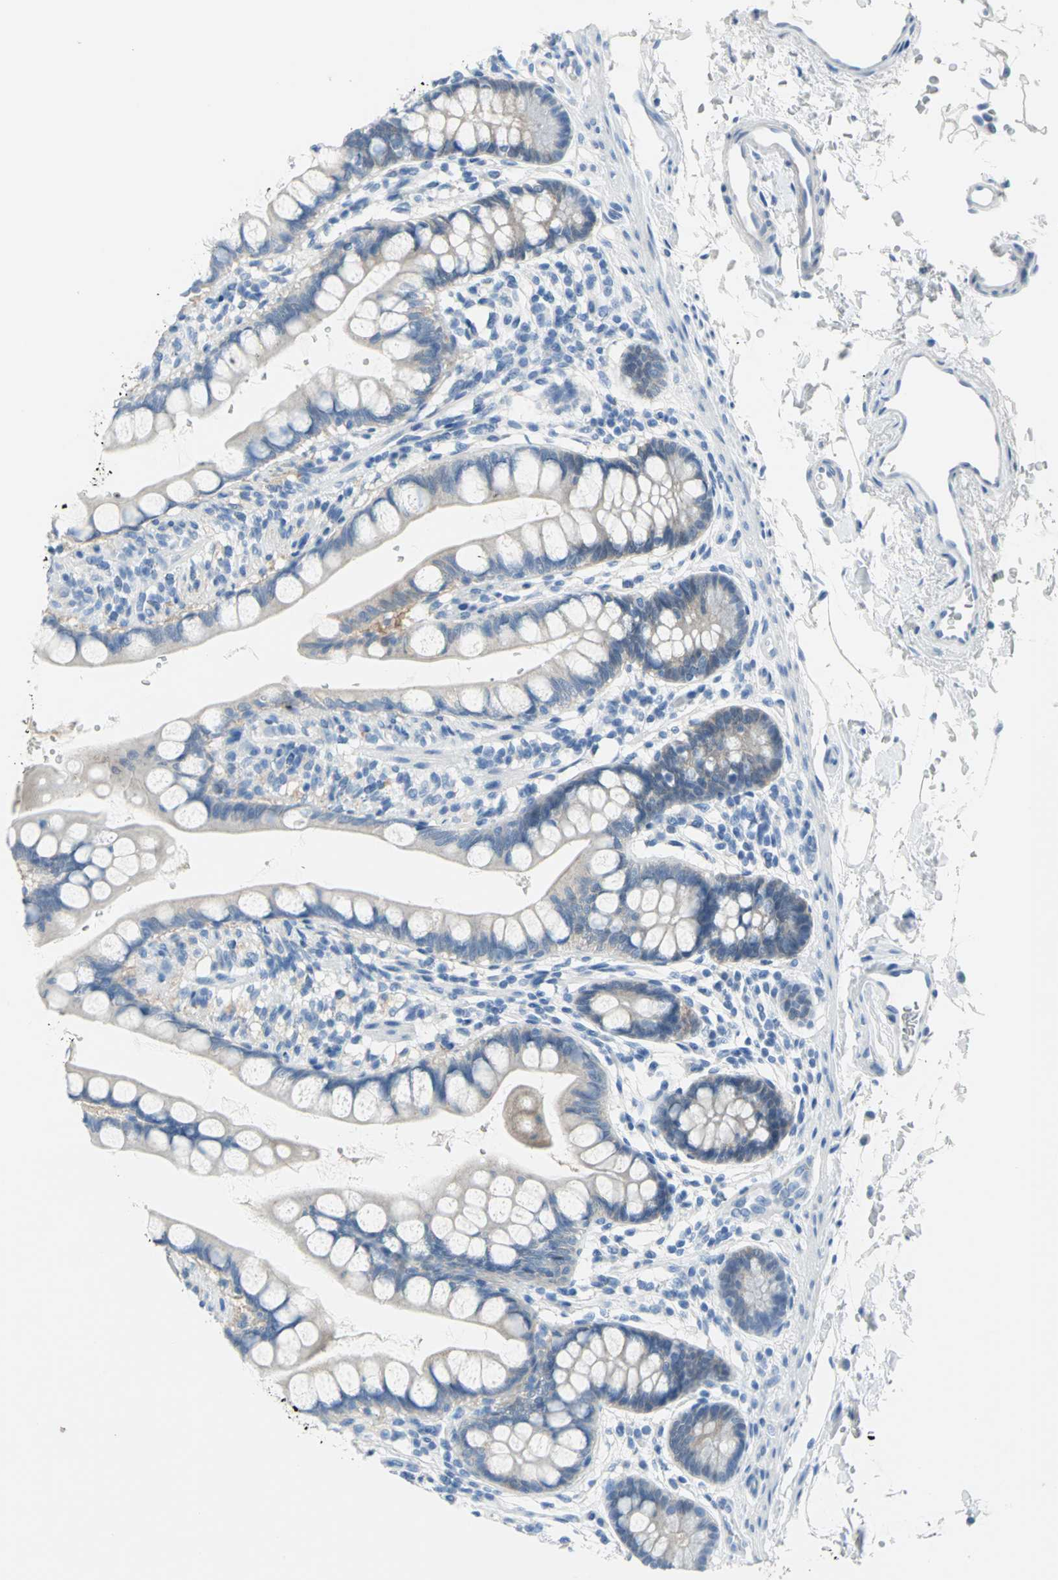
{"staining": {"intensity": "weak", "quantity": "<25%", "location": "cytoplasmic/membranous"}, "tissue": "small intestine", "cell_type": "Glandular cells", "image_type": "normal", "snomed": [{"axis": "morphology", "description": "Normal tissue, NOS"}, {"axis": "topography", "description": "Small intestine"}], "caption": "Image shows no significant protein staining in glandular cells of benign small intestine.", "gene": "SFN", "patient": {"sex": "female", "age": 58}}